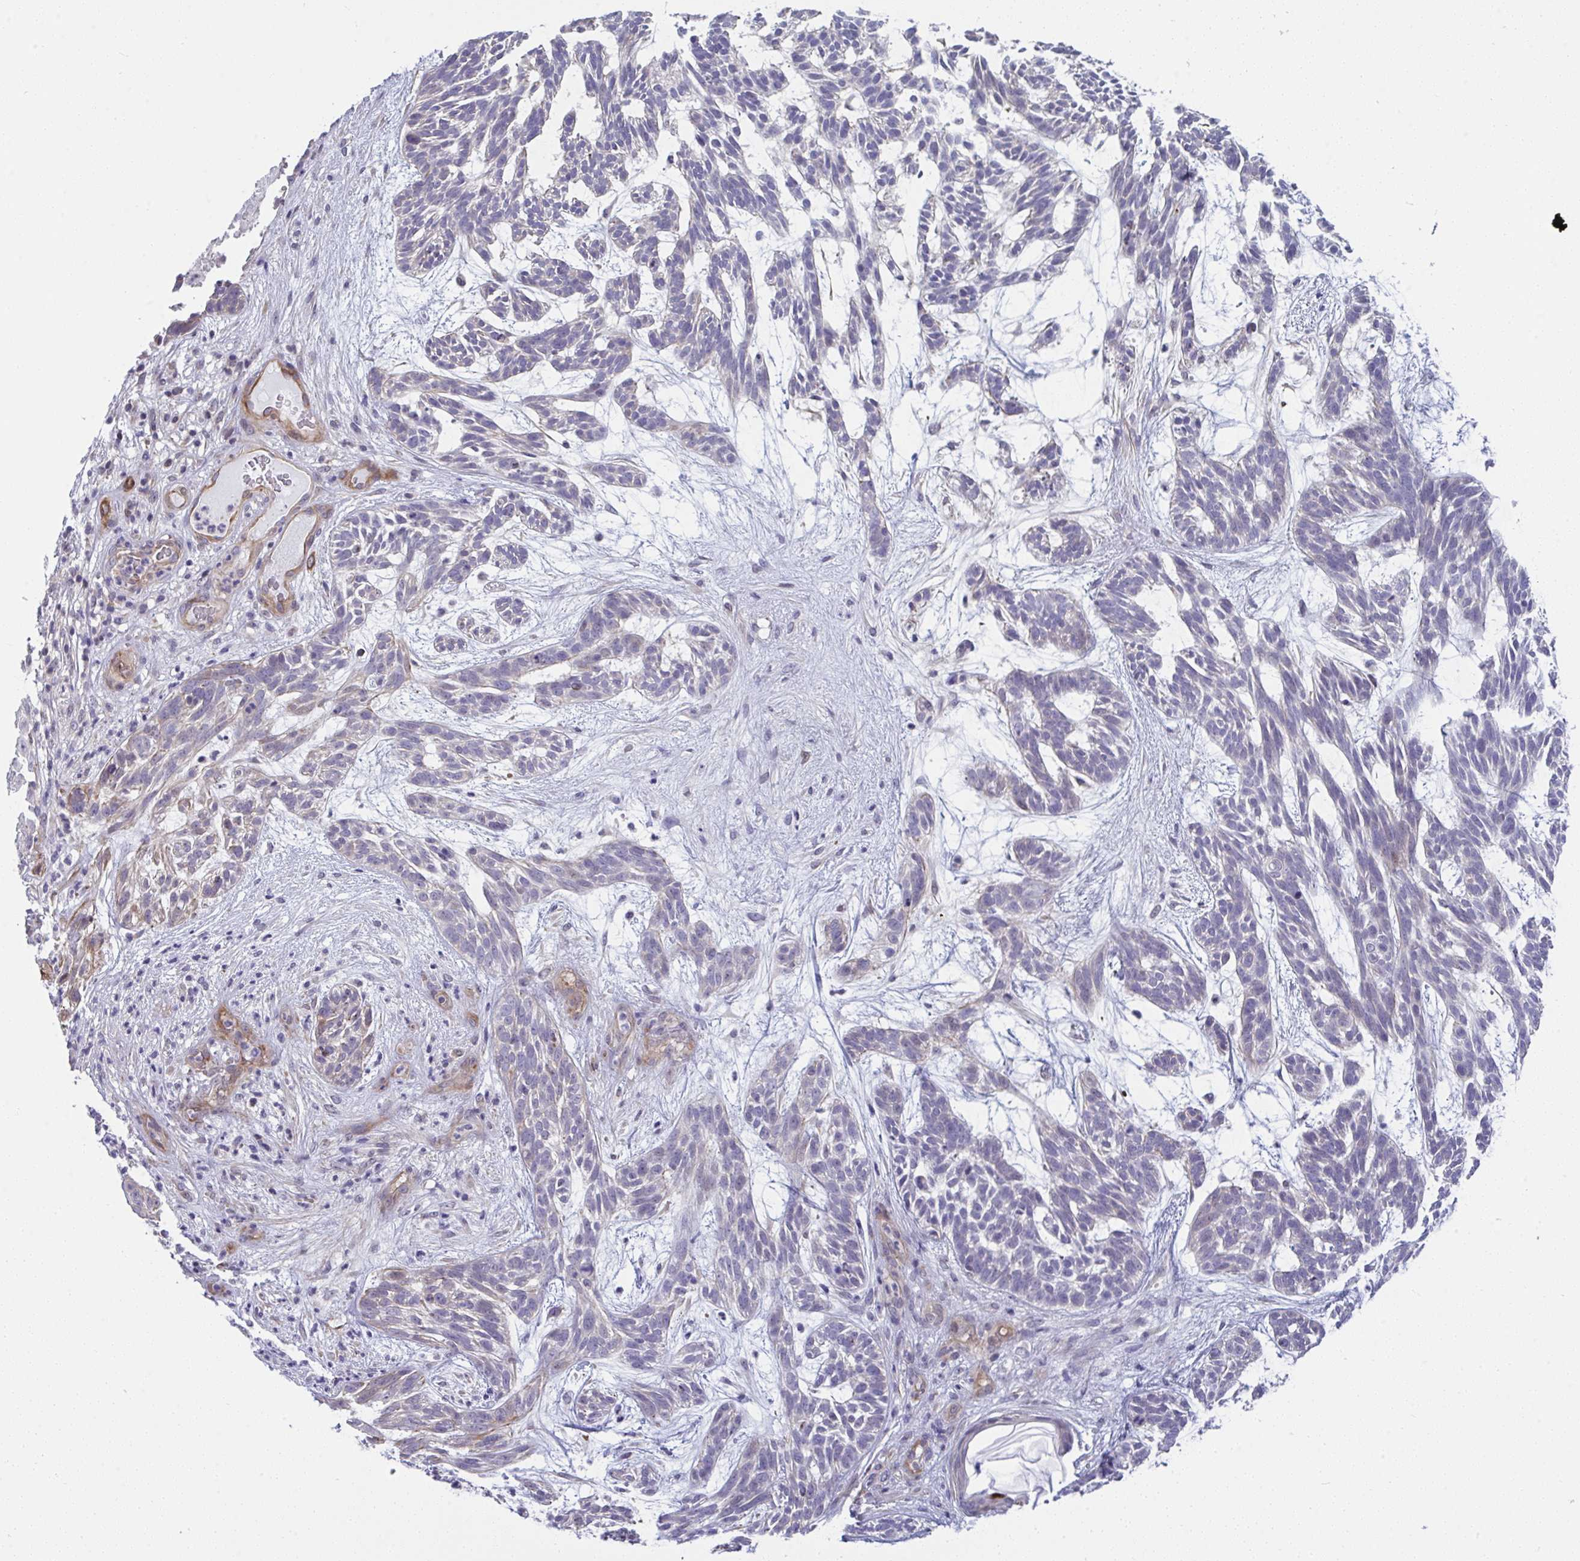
{"staining": {"intensity": "negative", "quantity": "none", "location": "none"}, "tissue": "skin cancer", "cell_type": "Tumor cells", "image_type": "cancer", "snomed": [{"axis": "morphology", "description": "Basal cell carcinoma"}, {"axis": "topography", "description": "Skin"}, {"axis": "topography", "description": "Skin, foot"}], "caption": "Immunohistochemistry (IHC) of skin cancer reveals no staining in tumor cells. (Stains: DAB IHC with hematoxylin counter stain, Microscopy: brightfield microscopy at high magnification).", "gene": "MYL12A", "patient": {"sex": "female", "age": 77}}